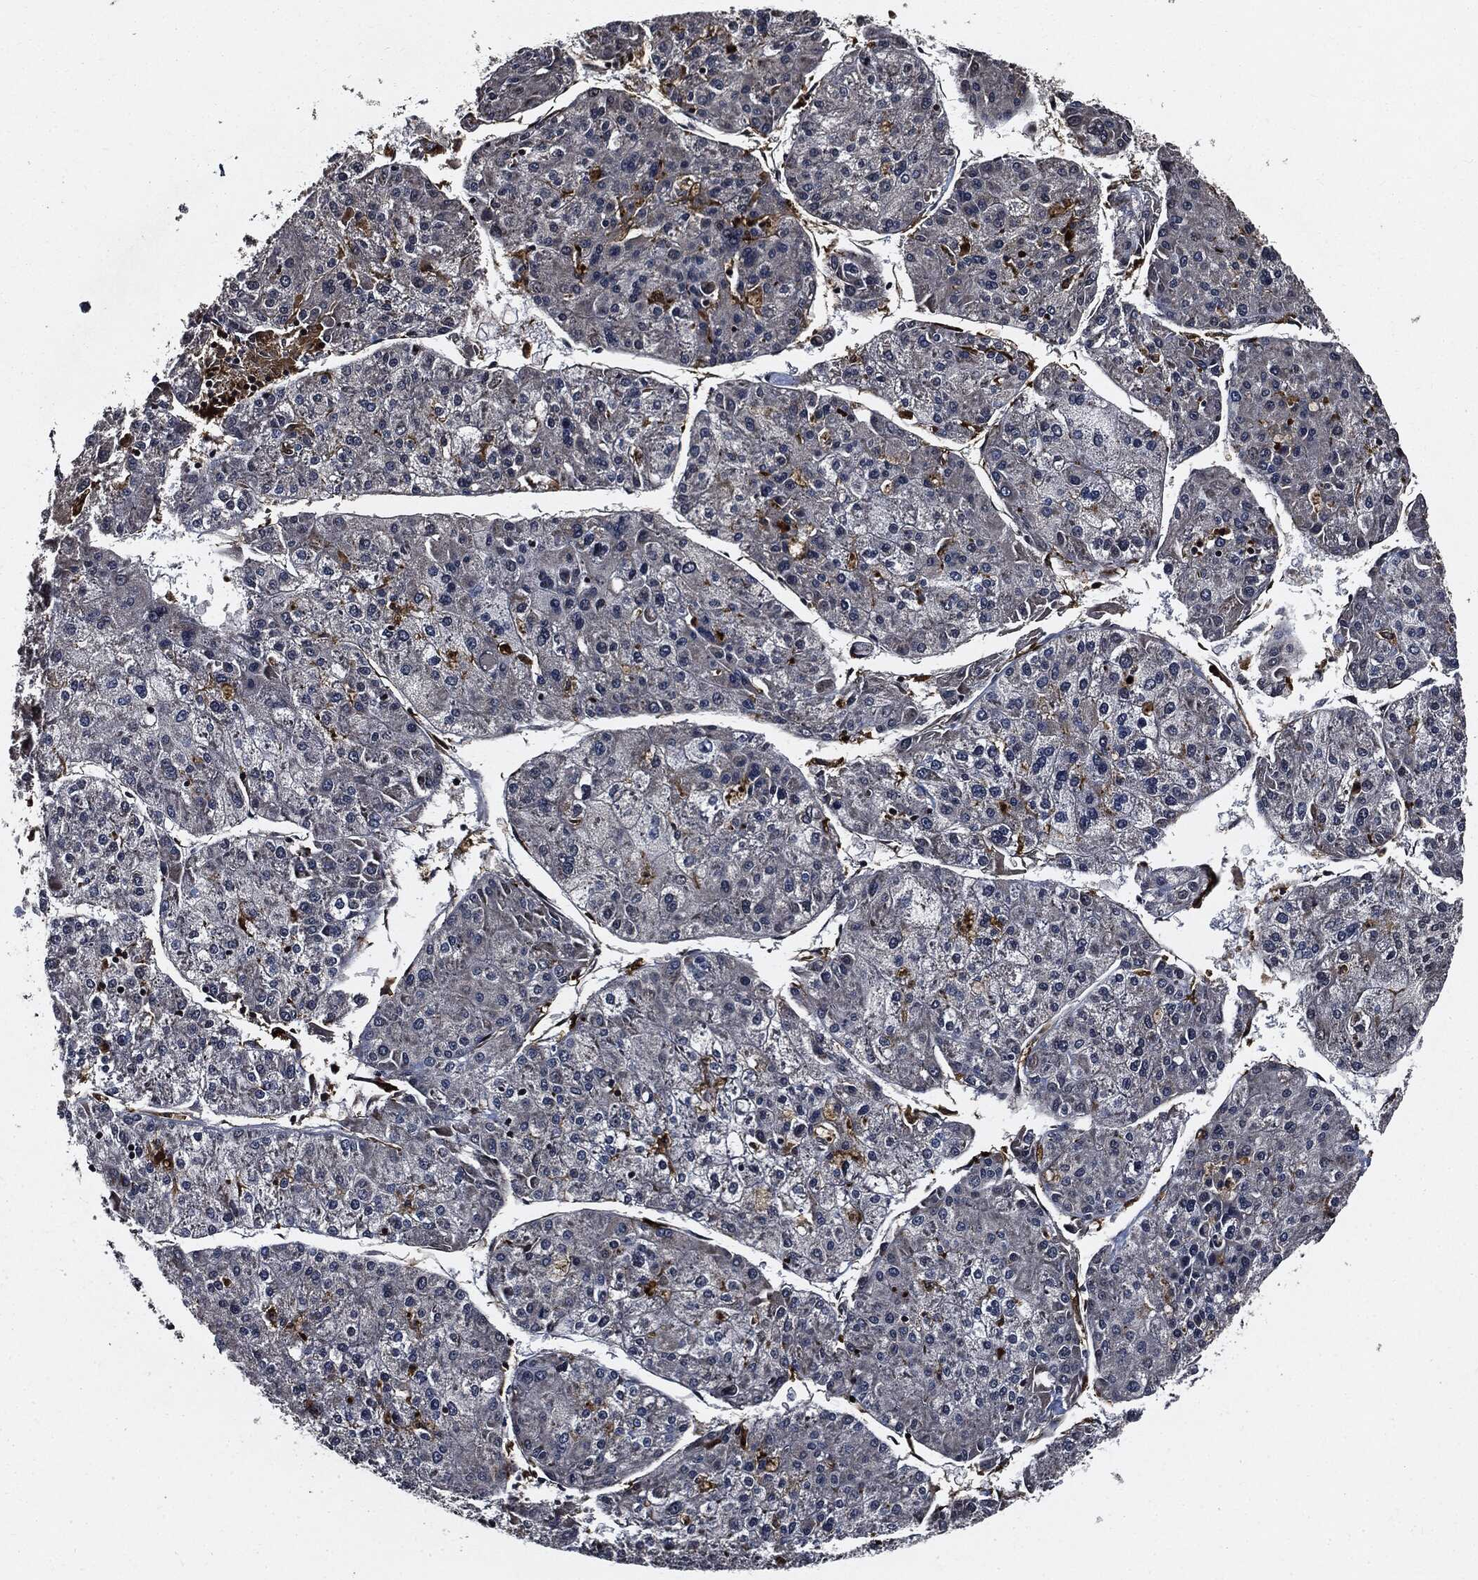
{"staining": {"intensity": "negative", "quantity": "none", "location": "none"}, "tissue": "liver cancer", "cell_type": "Tumor cells", "image_type": "cancer", "snomed": [{"axis": "morphology", "description": "Carcinoma, Hepatocellular, NOS"}, {"axis": "topography", "description": "Liver"}], "caption": "A high-resolution histopathology image shows immunohistochemistry (IHC) staining of liver cancer (hepatocellular carcinoma), which demonstrates no significant positivity in tumor cells. (DAB immunohistochemistry visualized using brightfield microscopy, high magnification).", "gene": "SUGT1", "patient": {"sex": "male", "age": 43}}